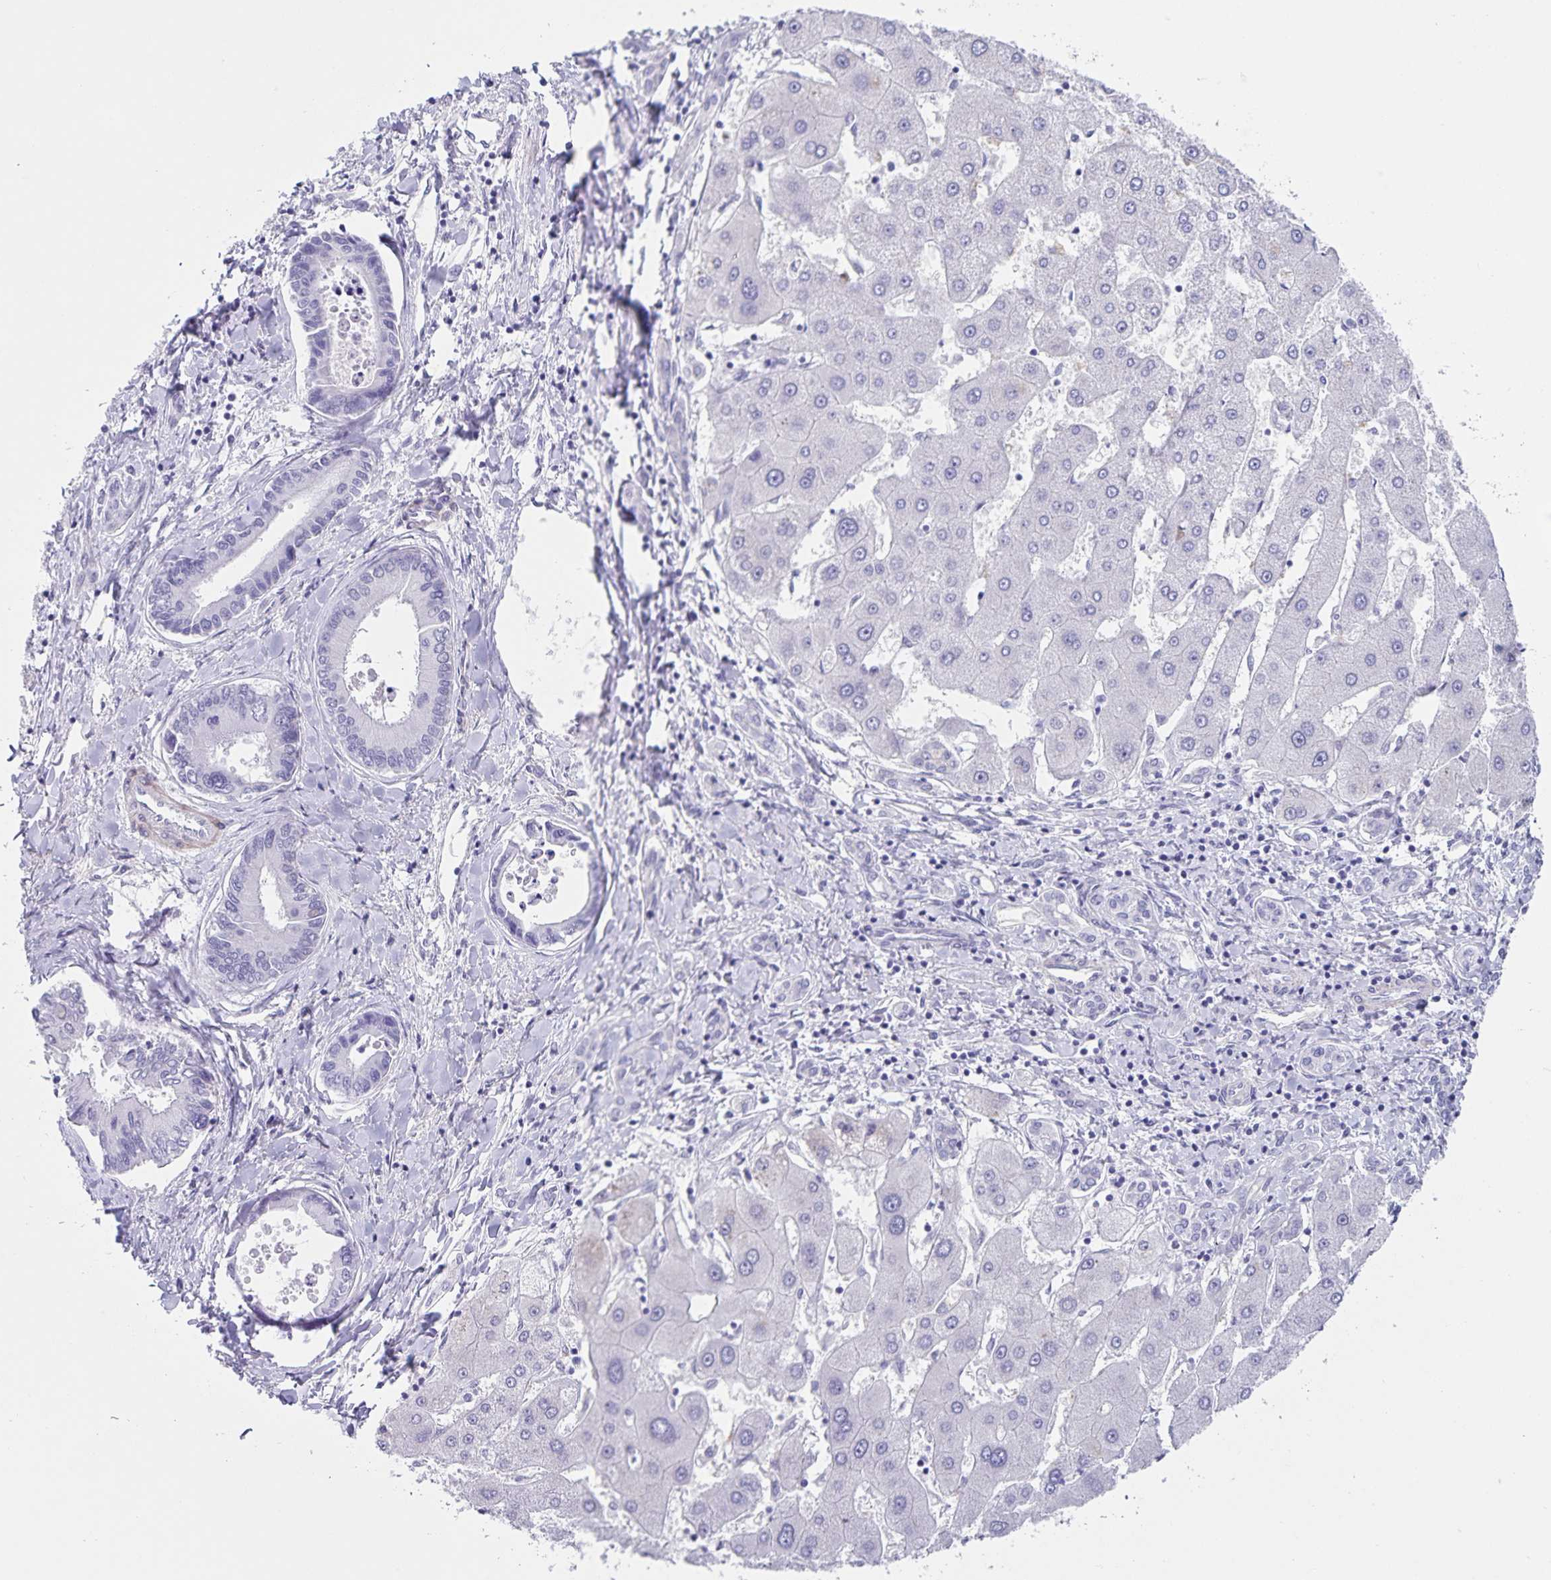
{"staining": {"intensity": "negative", "quantity": "none", "location": "none"}, "tissue": "liver cancer", "cell_type": "Tumor cells", "image_type": "cancer", "snomed": [{"axis": "morphology", "description": "Cholangiocarcinoma"}, {"axis": "topography", "description": "Liver"}], "caption": "Histopathology image shows no significant protein staining in tumor cells of liver cancer (cholangiocarcinoma).", "gene": "C11orf42", "patient": {"sex": "male", "age": 66}}